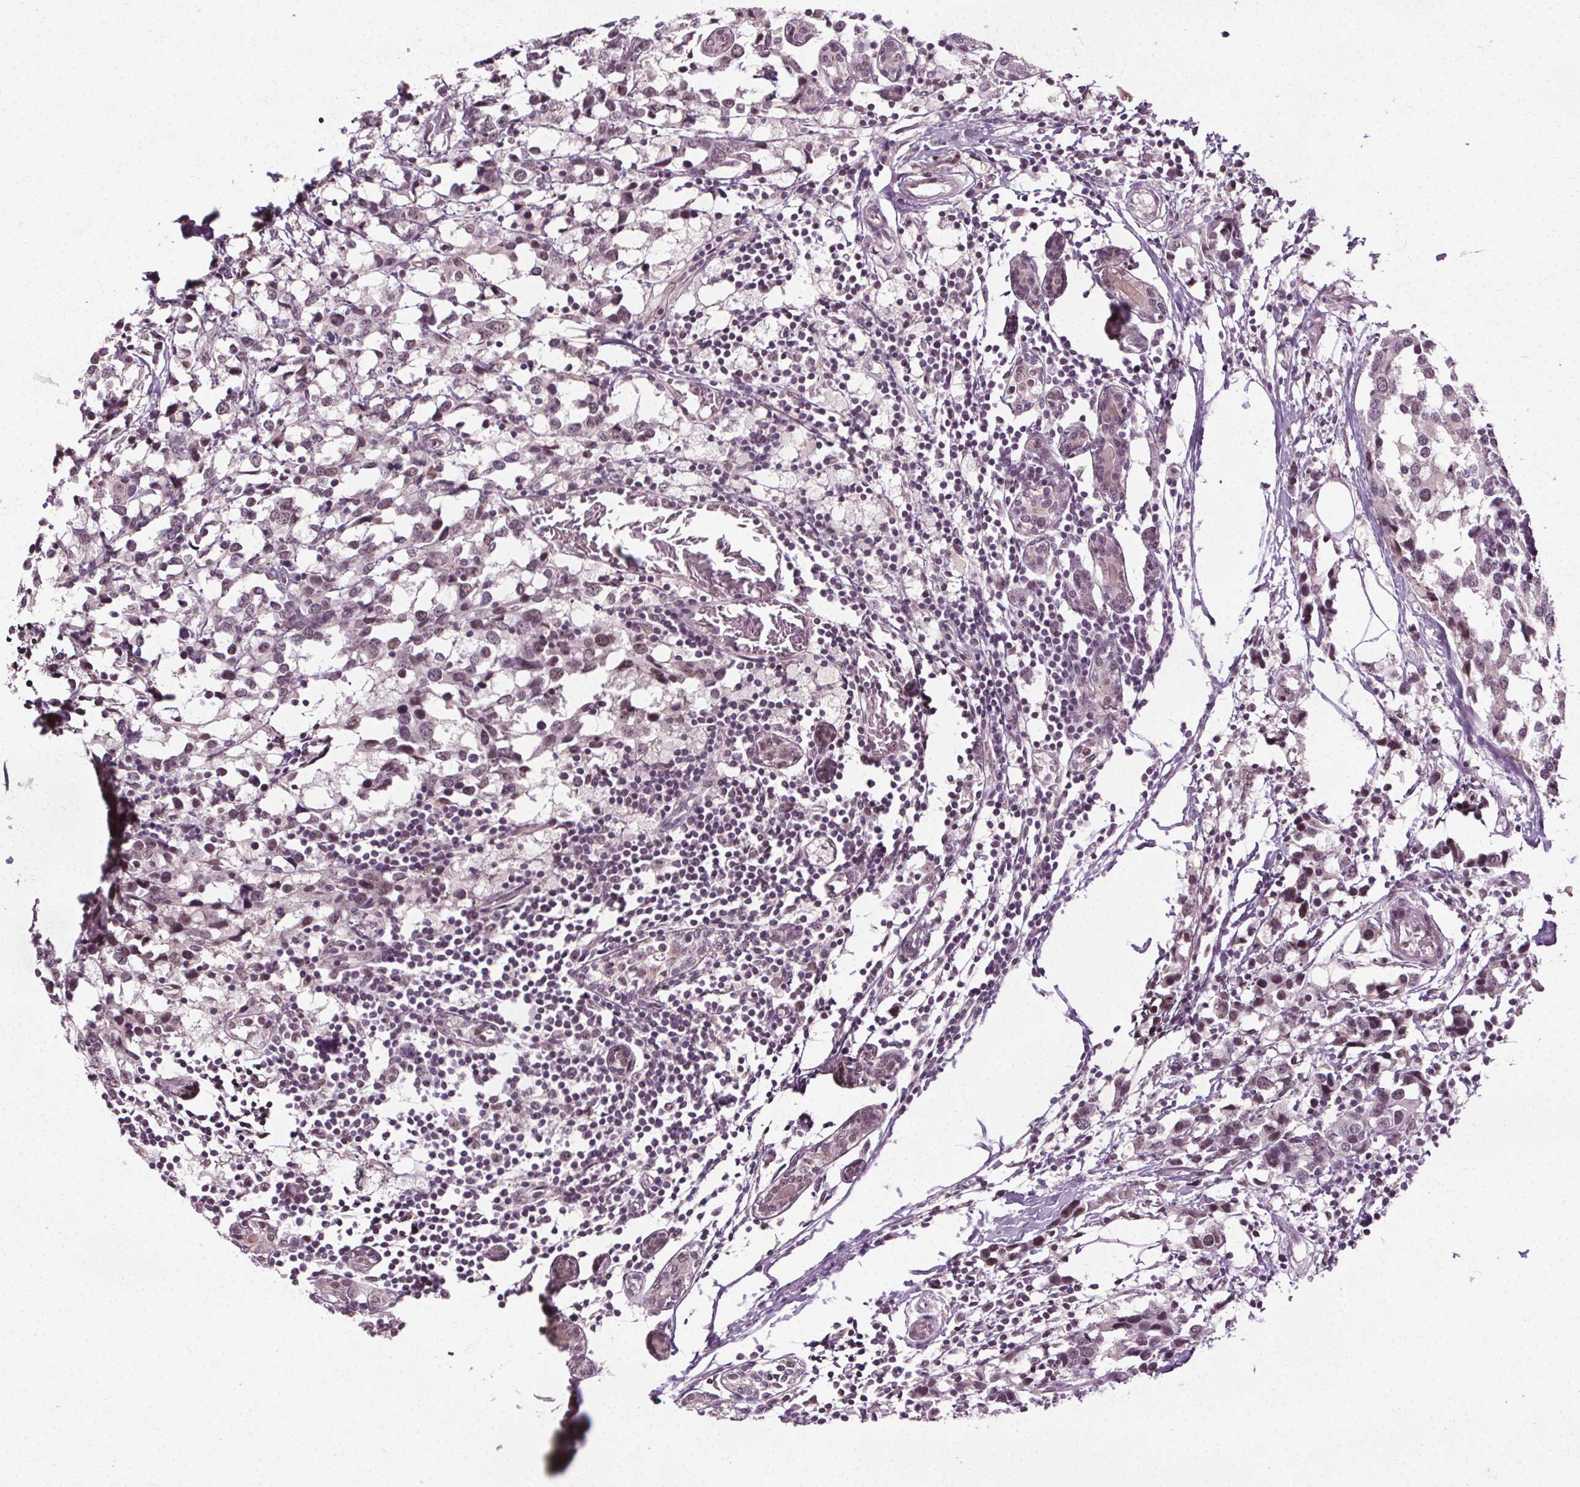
{"staining": {"intensity": "moderate", "quantity": "<25%", "location": "nuclear"}, "tissue": "breast cancer", "cell_type": "Tumor cells", "image_type": "cancer", "snomed": [{"axis": "morphology", "description": "Lobular carcinoma"}, {"axis": "topography", "description": "Breast"}], "caption": "Tumor cells show low levels of moderate nuclear expression in approximately <25% of cells in human breast cancer.", "gene": "MED6", "patient": {"sex": "female", "age": 59}}